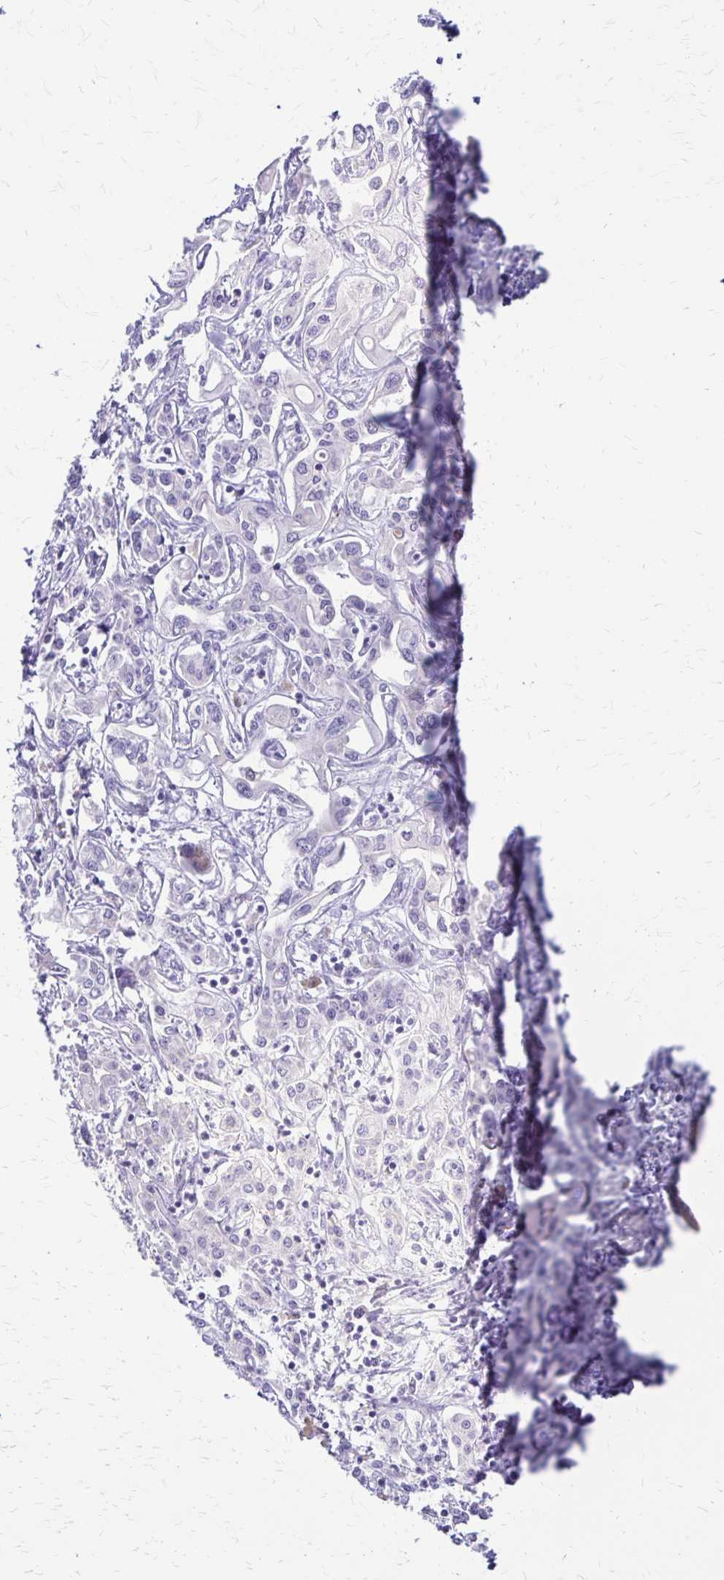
{"staining": {"intensity": "negative", "quantity": "none", "location": "none"}, "tissue": "liver cancer", "cell_type": "Tumor cells", "image_type": "cancer", "snomed": [{"axis": "morphology", "description": "Cholangiocarcinoma"}, {"axis": "topography", "description": "Liver"}], "caption": "High magnification brightfield microscopy of liver cholangiocarcinoma stained with DAB (brown) and counterstained with hematoxylin (blue): tumor cells show no significant staining.", "gene": "SAMD13", "patient": {"sex": "female", "age": 64}}